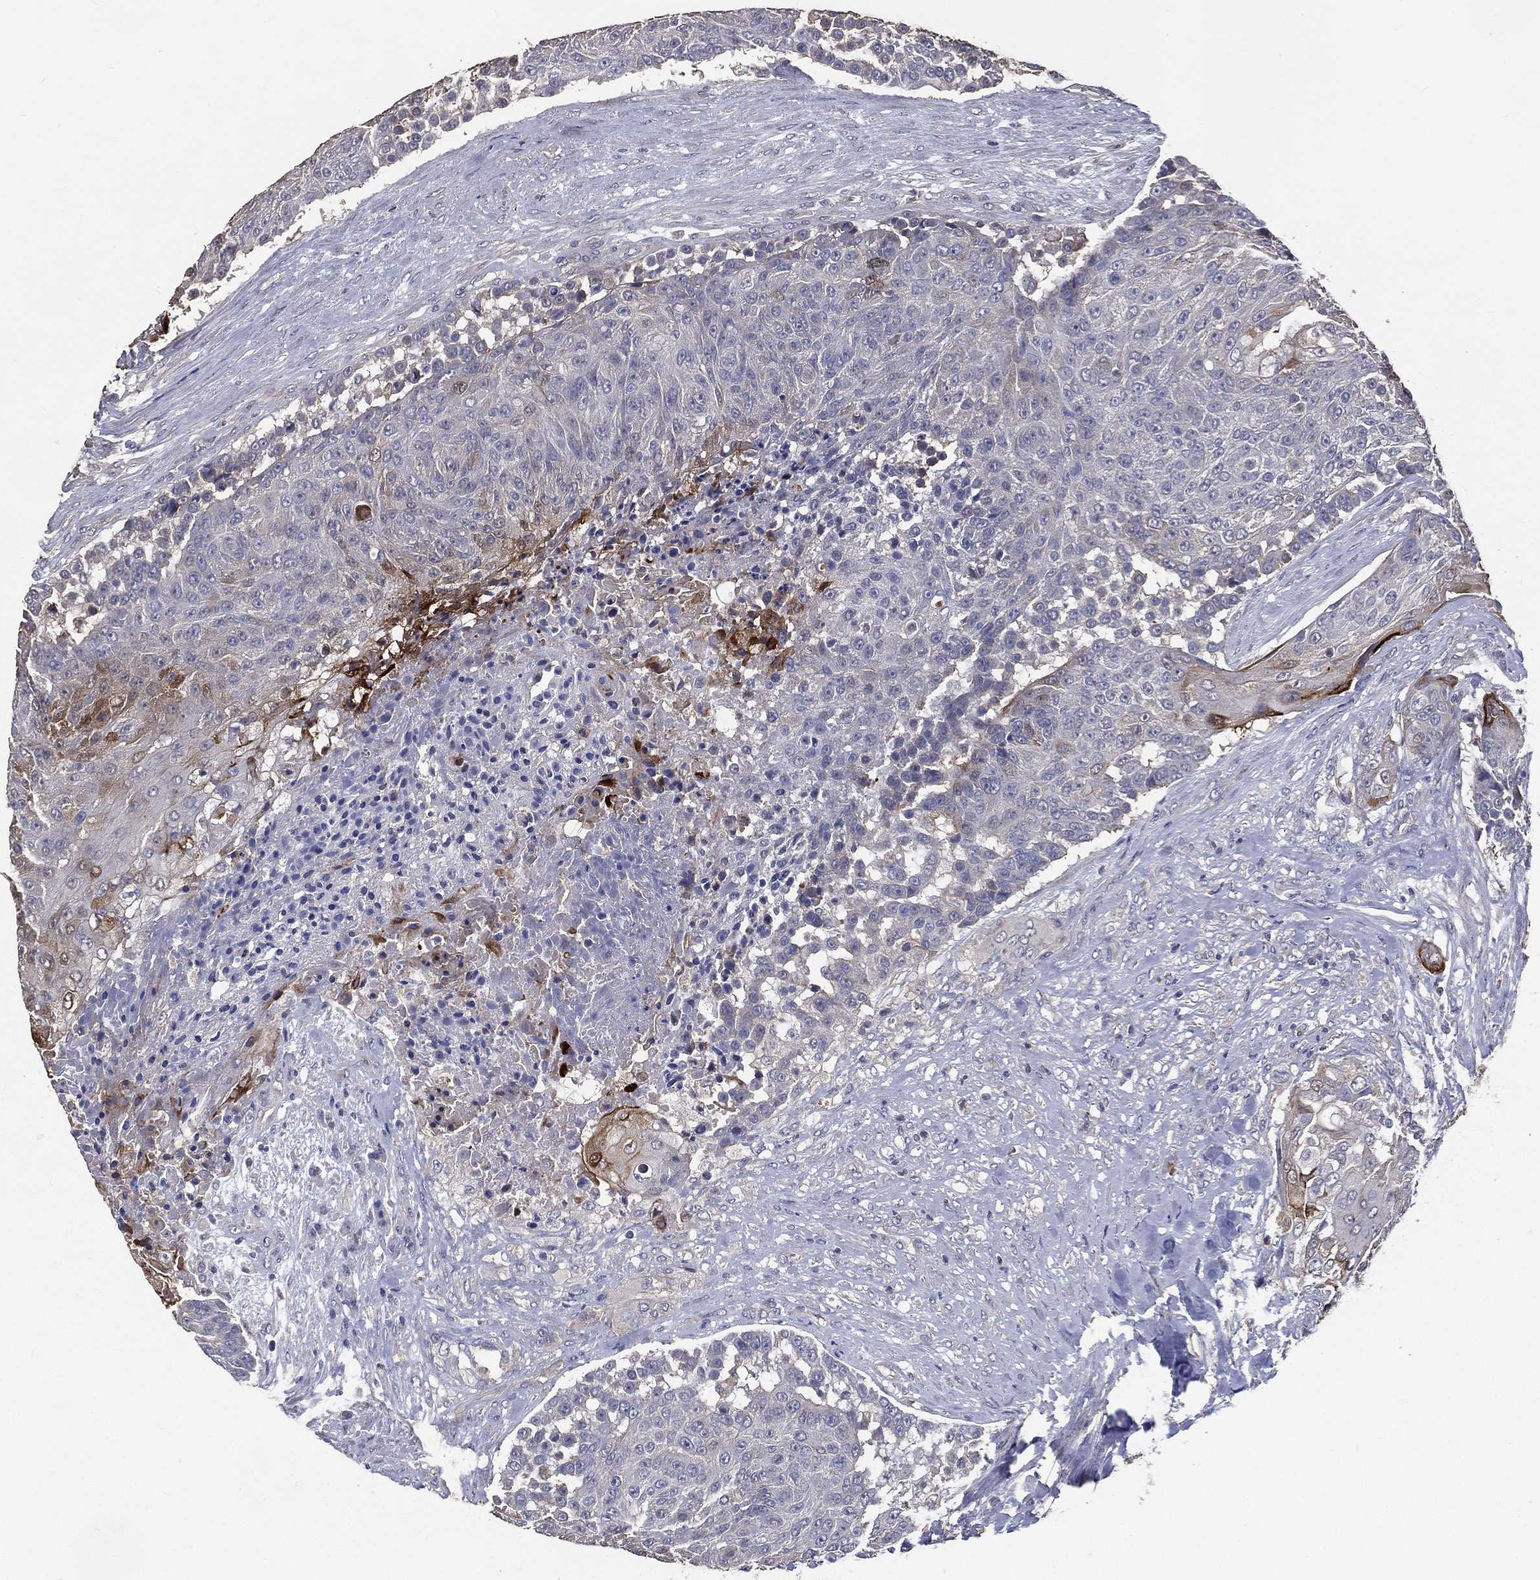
{"staining": {"intensity": "strong", "quantity": "<25%", "location": "cytoplasmic/membranous"}, "tissue": "urothelial cancer", "cell_type": "Tumor cells", "image_type": "cancer", "snomed": [{"axis": "morphology", "description": "Urothelial carcinoma, High grade"}, {"axis": "topography", "description": "Urinary bladder"}], "caption": "Protein expression analysis of human urothelial carcinoma (high-grade) reveals strong cytoplasmic/membranous staining in approximately <25% of tumor cells.", "gene": "SERPINB2", "patient": {"sex": "female", "age": 63}}